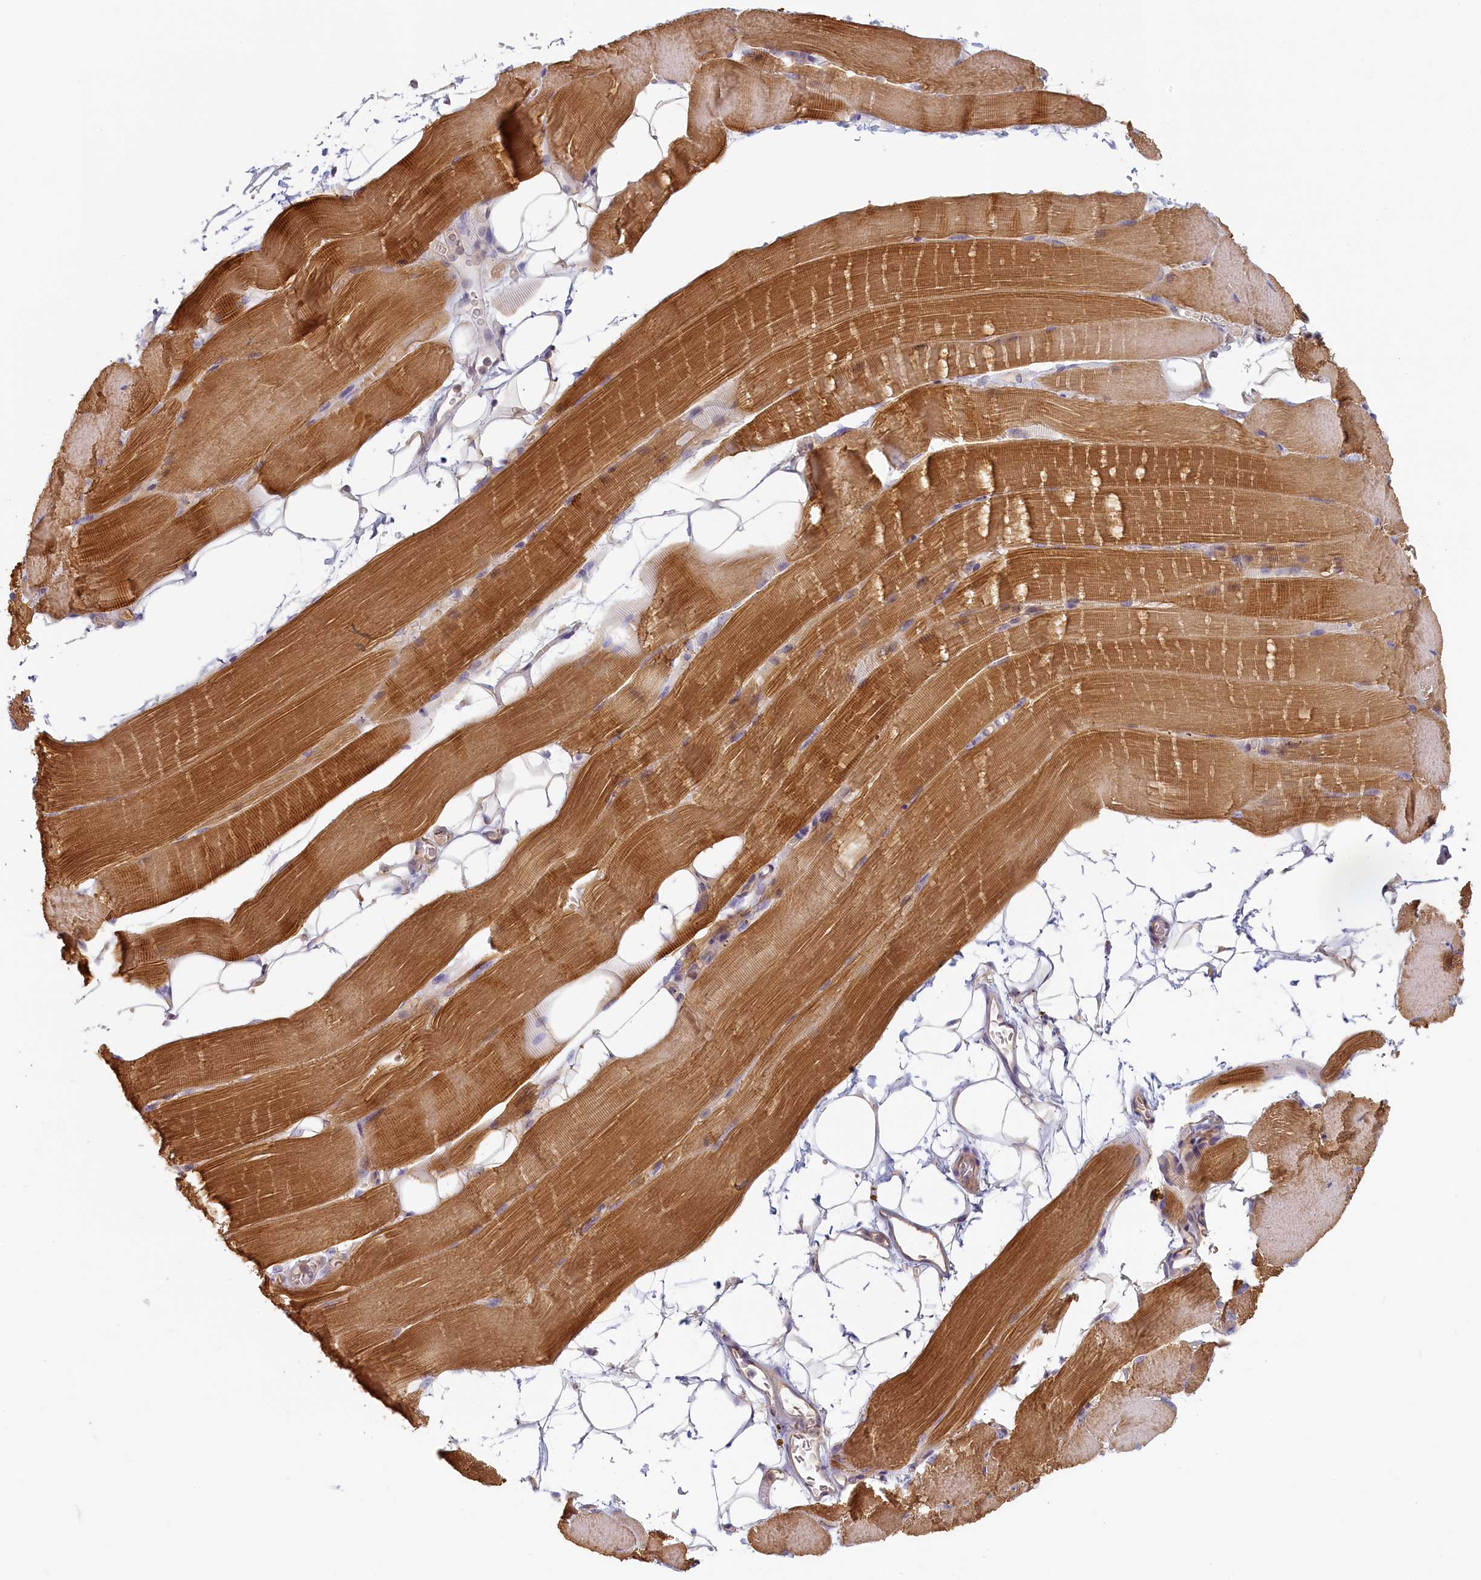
{"staining": {"intensity": "moderate", "quantity": ">75%", "location": "cytoplasmic/membranous"}, "tissue": "skeletal muscle", "cell_type": "Myocytes", "image_type": "normal", "snomed": [{"axis": "morphology", "description": "Normal tissue, NOS"}, {"axis": "topography", "description": "Skeletal muscle"}, {"axis": "topography", "description": "Parathyroid gland"}], "caption": "This micrograph reveals immunohistochemistry staining of normal skeletal muscle, with medium moderate cytoplasmic/membranous staining in approximately >75% of myocytes.", "gene": "STX16", "patient": {"sex": "female", "age": 37}}